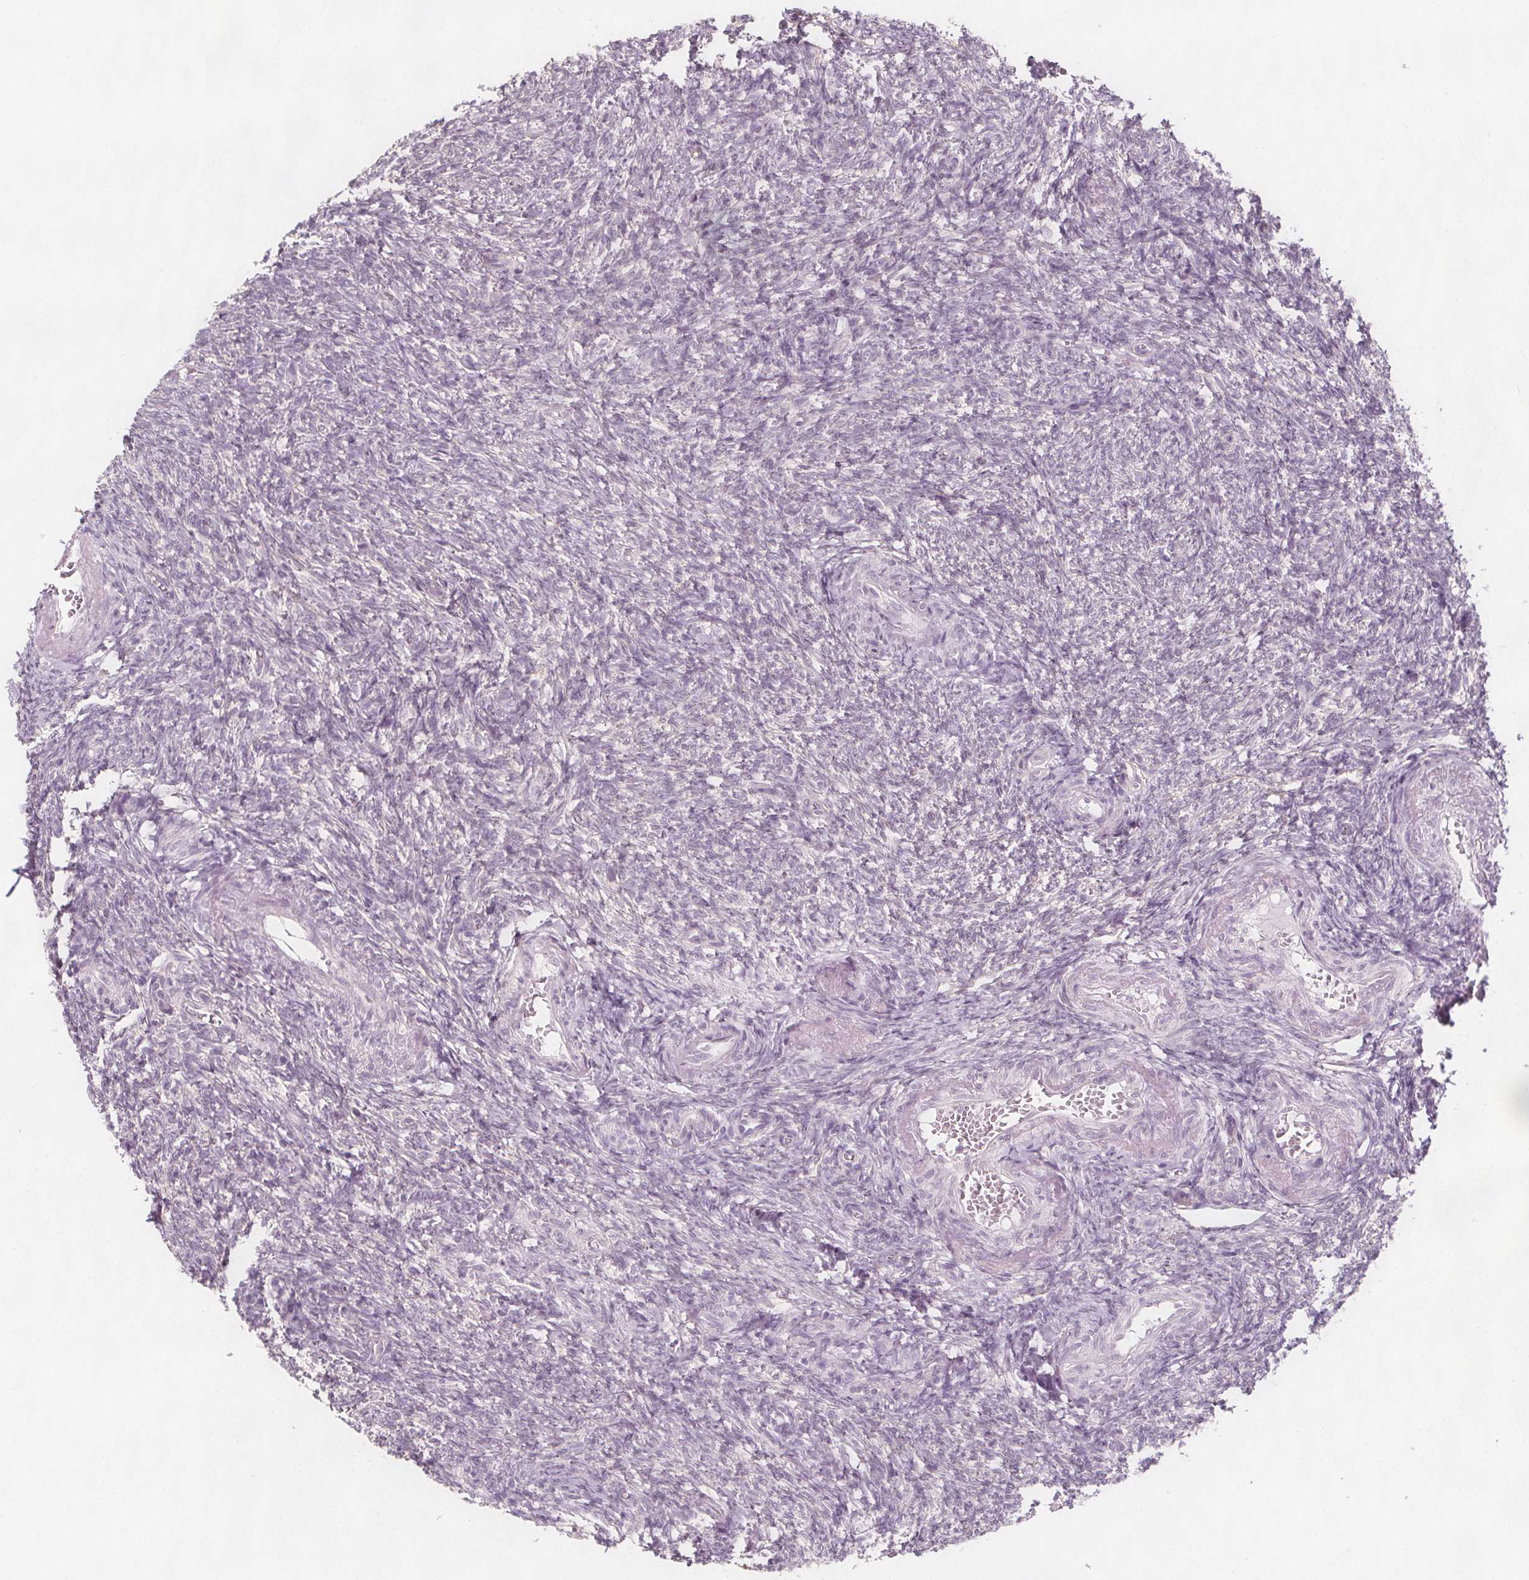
{"staining": {"intensity": "negative", "quantity": "none", "location": "none"}, "tissue": "ovary", "cell_type": "Follicle cells", "image_type": "normal", "snomed": [{"axis": "morphology", "description": "Normal tissue, NOS"}, {"axis": "topography", "description": "Ovary"}], "caption": "There is no significant expression in follicle cells of ovary. Brightfield microscopy of IHC stained with DAB (3,3'-diaminobenzidine) (brown) and hematoxylin (blue), captured at high magnification.", "gene": "C1orf167", "patient": {"sex": "female", "age": 39}}